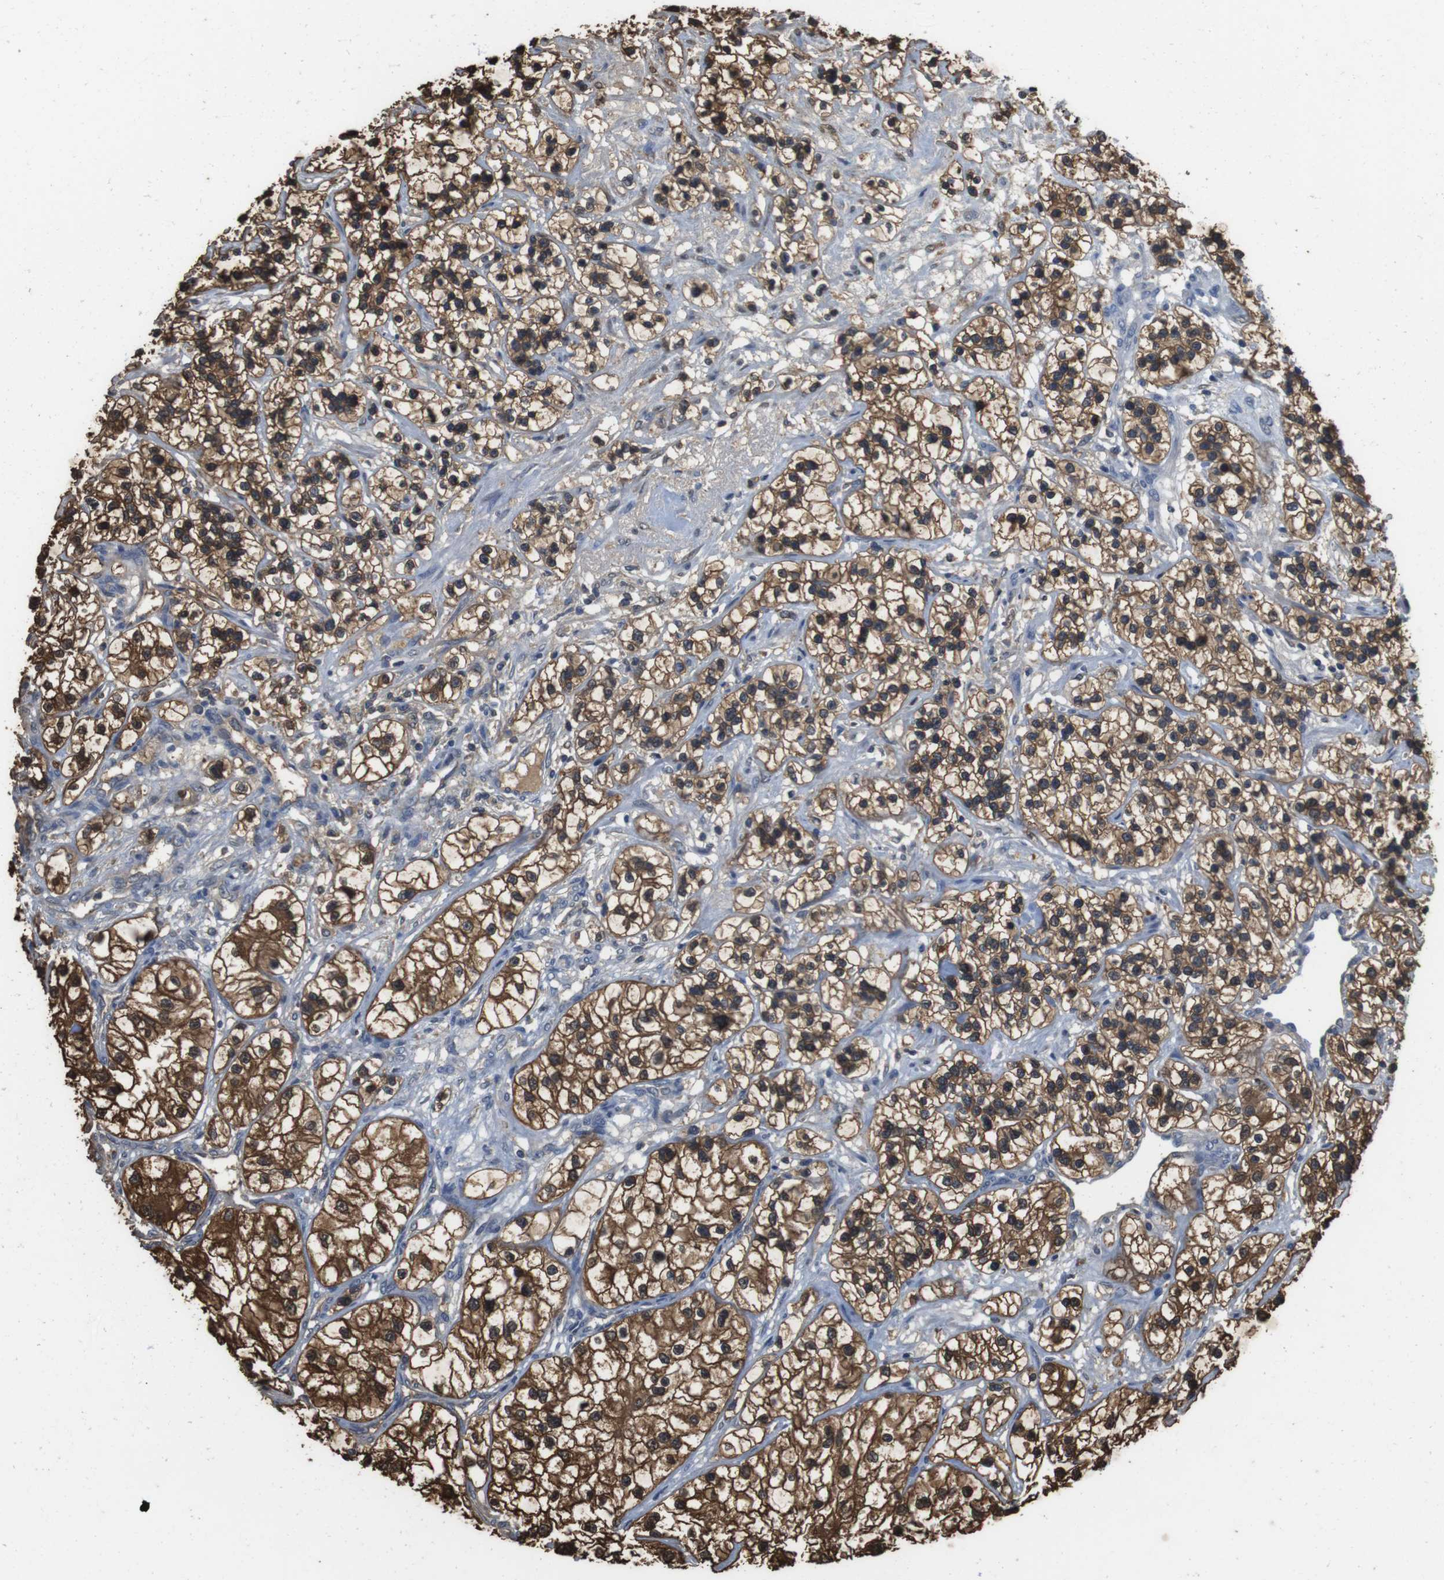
{"staining": {"intensity": "moderate", "quantity": ">75%", "location": "cytoplasmic/membranous,nuclear"}, "tissue": "renal cancer", "cell_type": "Tumor cells", "image_type": "cancer", "snomed": [{"axis": "morphology", "description": "Adenocarcinoma, NOS"}, {"axis": "topography", "description": "Kidney"}], "caption": "The image displays immunohistochemical staining of renal adenocarcinoma. There is moderate cytoplasmic/membranous and nuclear staining is seen in approximately >75% of tumor cells. (IHC, brightfield microscopy, high magnification).", "gene": "LDHA", "patient": {"sex": "female", "age": 57}}